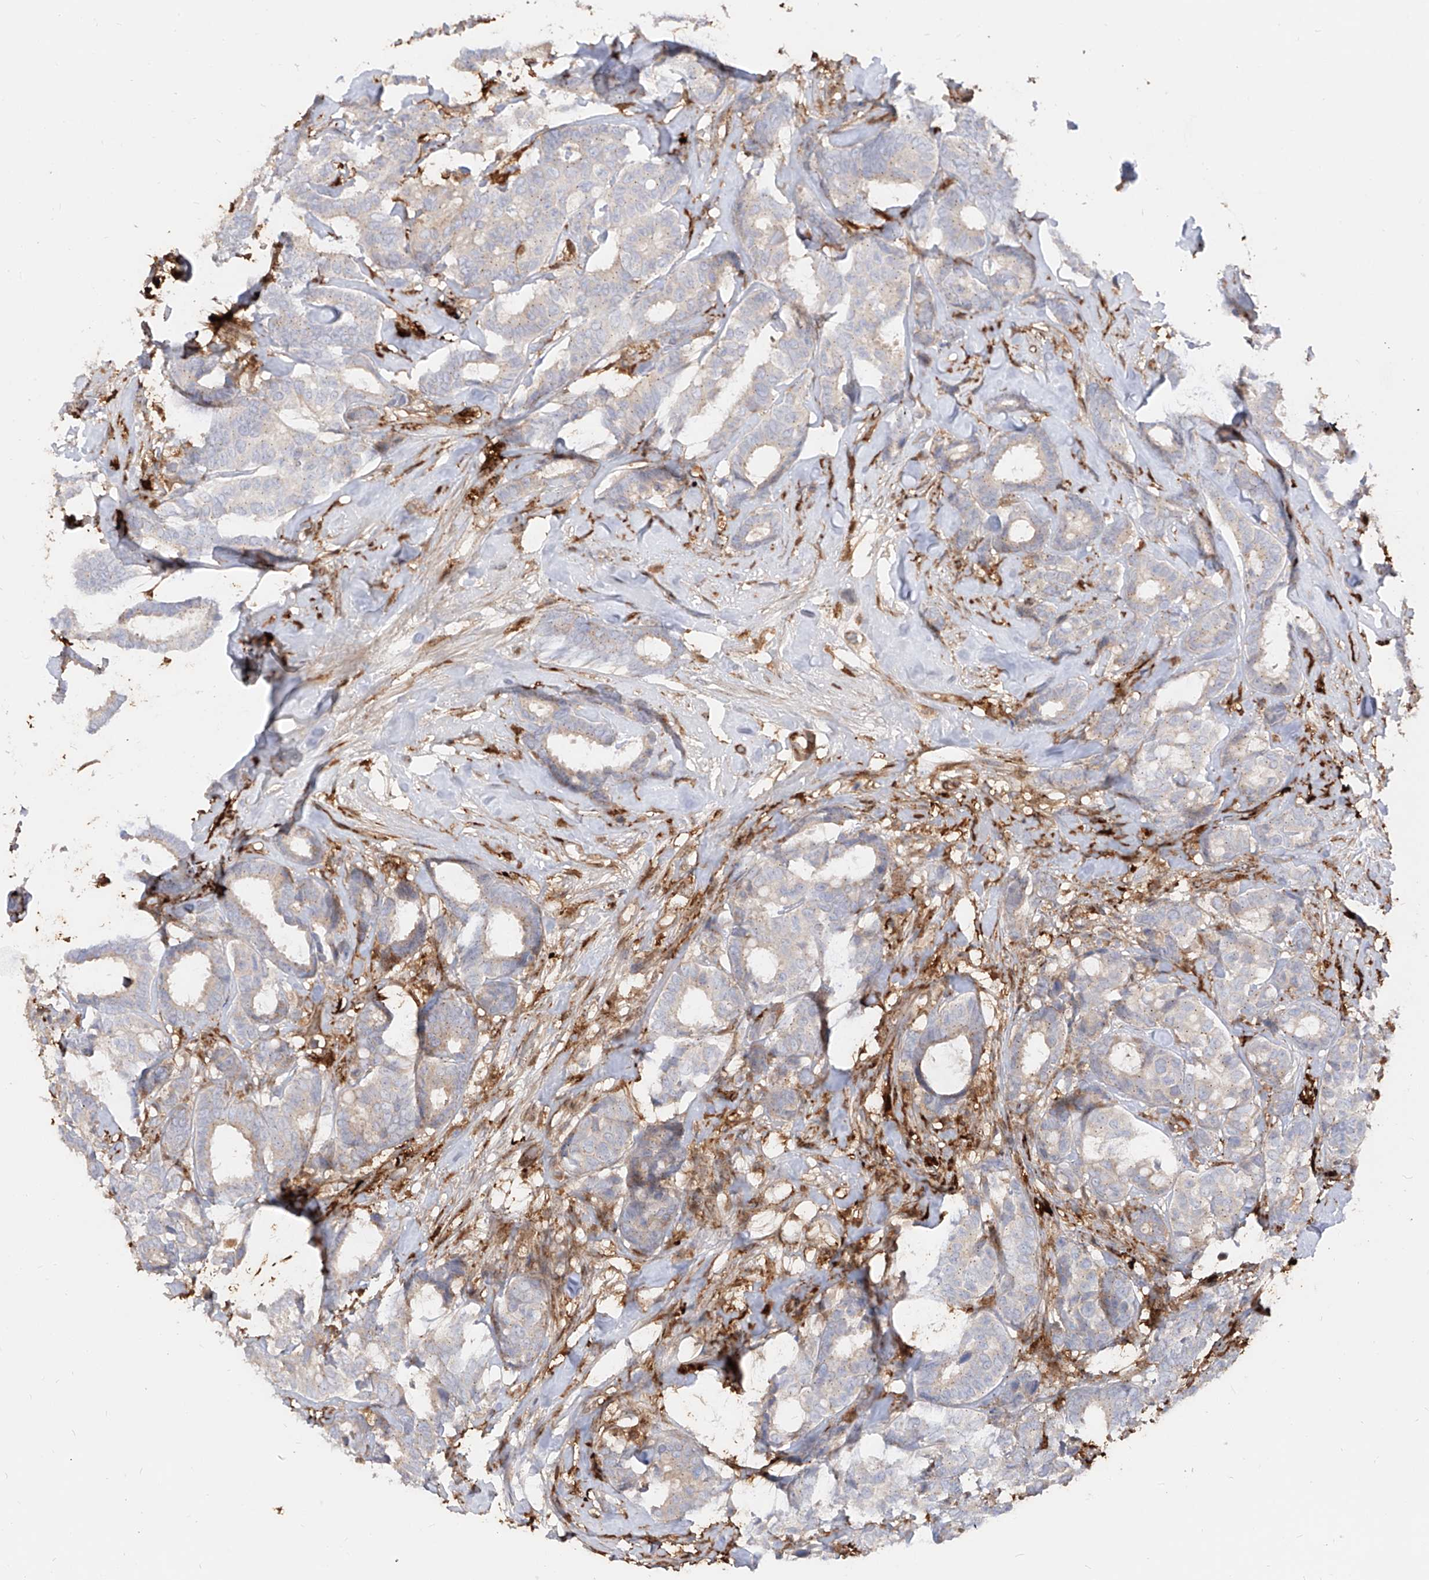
{"staining": {"intensity": "weak", "quantity": "<25%", "location": "cytoplasmic/membranous"}, "tissue": "breast cancer", "cell_type": "Tumor cells", "image_type": "cancer", "snomed": [{"axis": "morphology", "description": "Duct carcinoma"}, {"axis": "topography", "description": "Breast"}], "caption": "IHC micrograph of neoplastic tissue: breast infiltrating ductal carcinoma stained with DAB (3,3'-diaminobenzidine) demonstrates no significant protein expression in tumor cells. (Stains: DAB (3,3'-diaminobenzidine) immunohistochemistry (IHC) with hematoxylin counter stain, Microscopy: brightfield microscopy at high magnification).", "gene": "KYNU", "patient": {"sex": "female", "age": 87}}